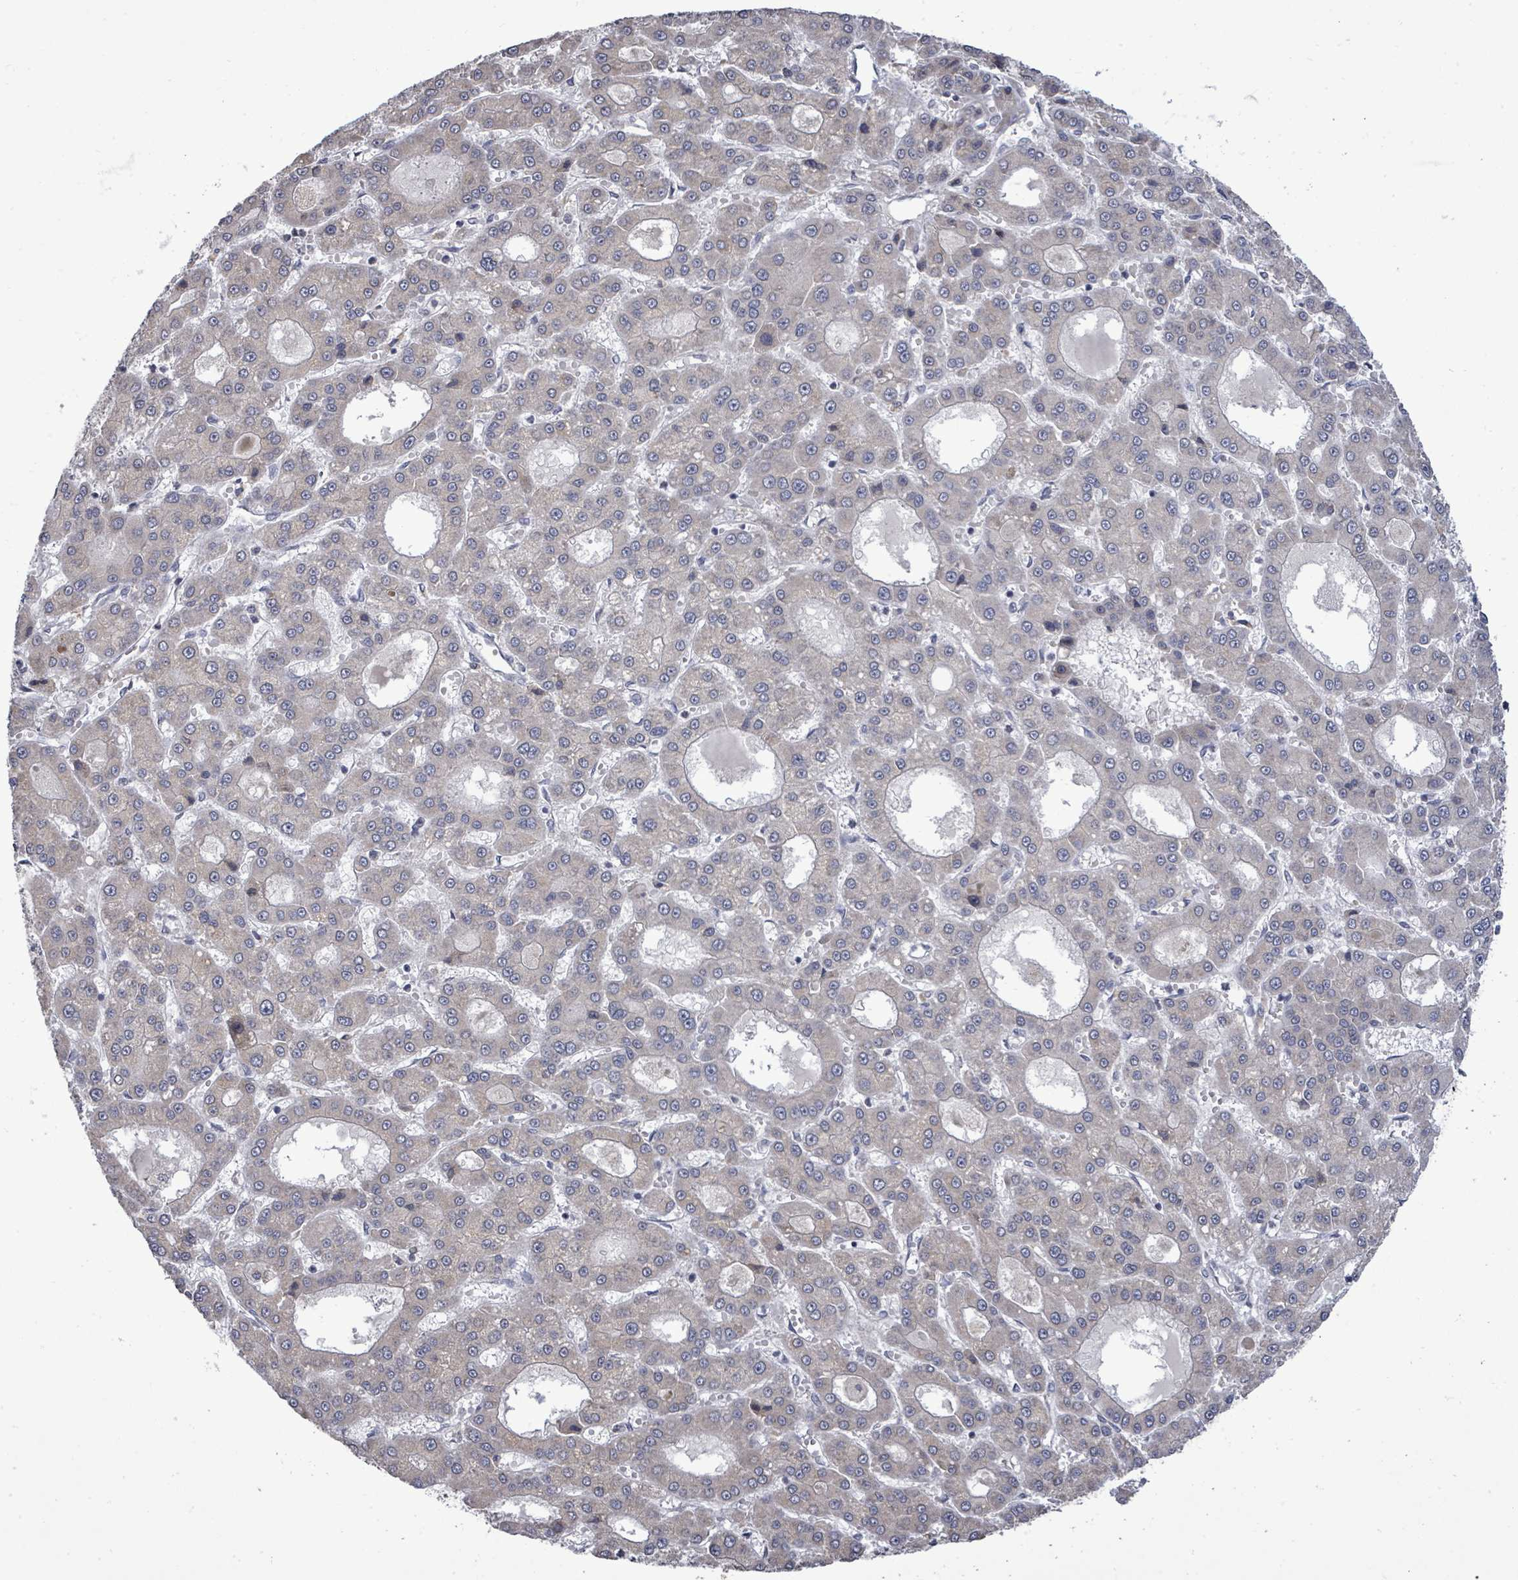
{"staining": {"intensity": "weak", "quantity": "<25%", "location": "cytoplasmic/membranous"}, "tissue": "liver cancer", "cell_type": "Tumor cells", "image_type": "cancer", "snomed": [{"axis": "morphology", "description": "Carcinoma, Hepatocellular, NOS"}, {"axis": "topography", "description": "Liver"}], "caption": "The photomicrograph exhibits no significant positivity in tumor cells of liver hepatocellular carcinoma.", "gene": "POMGNT2", "patient": {"sex": "male", "age": 70}}